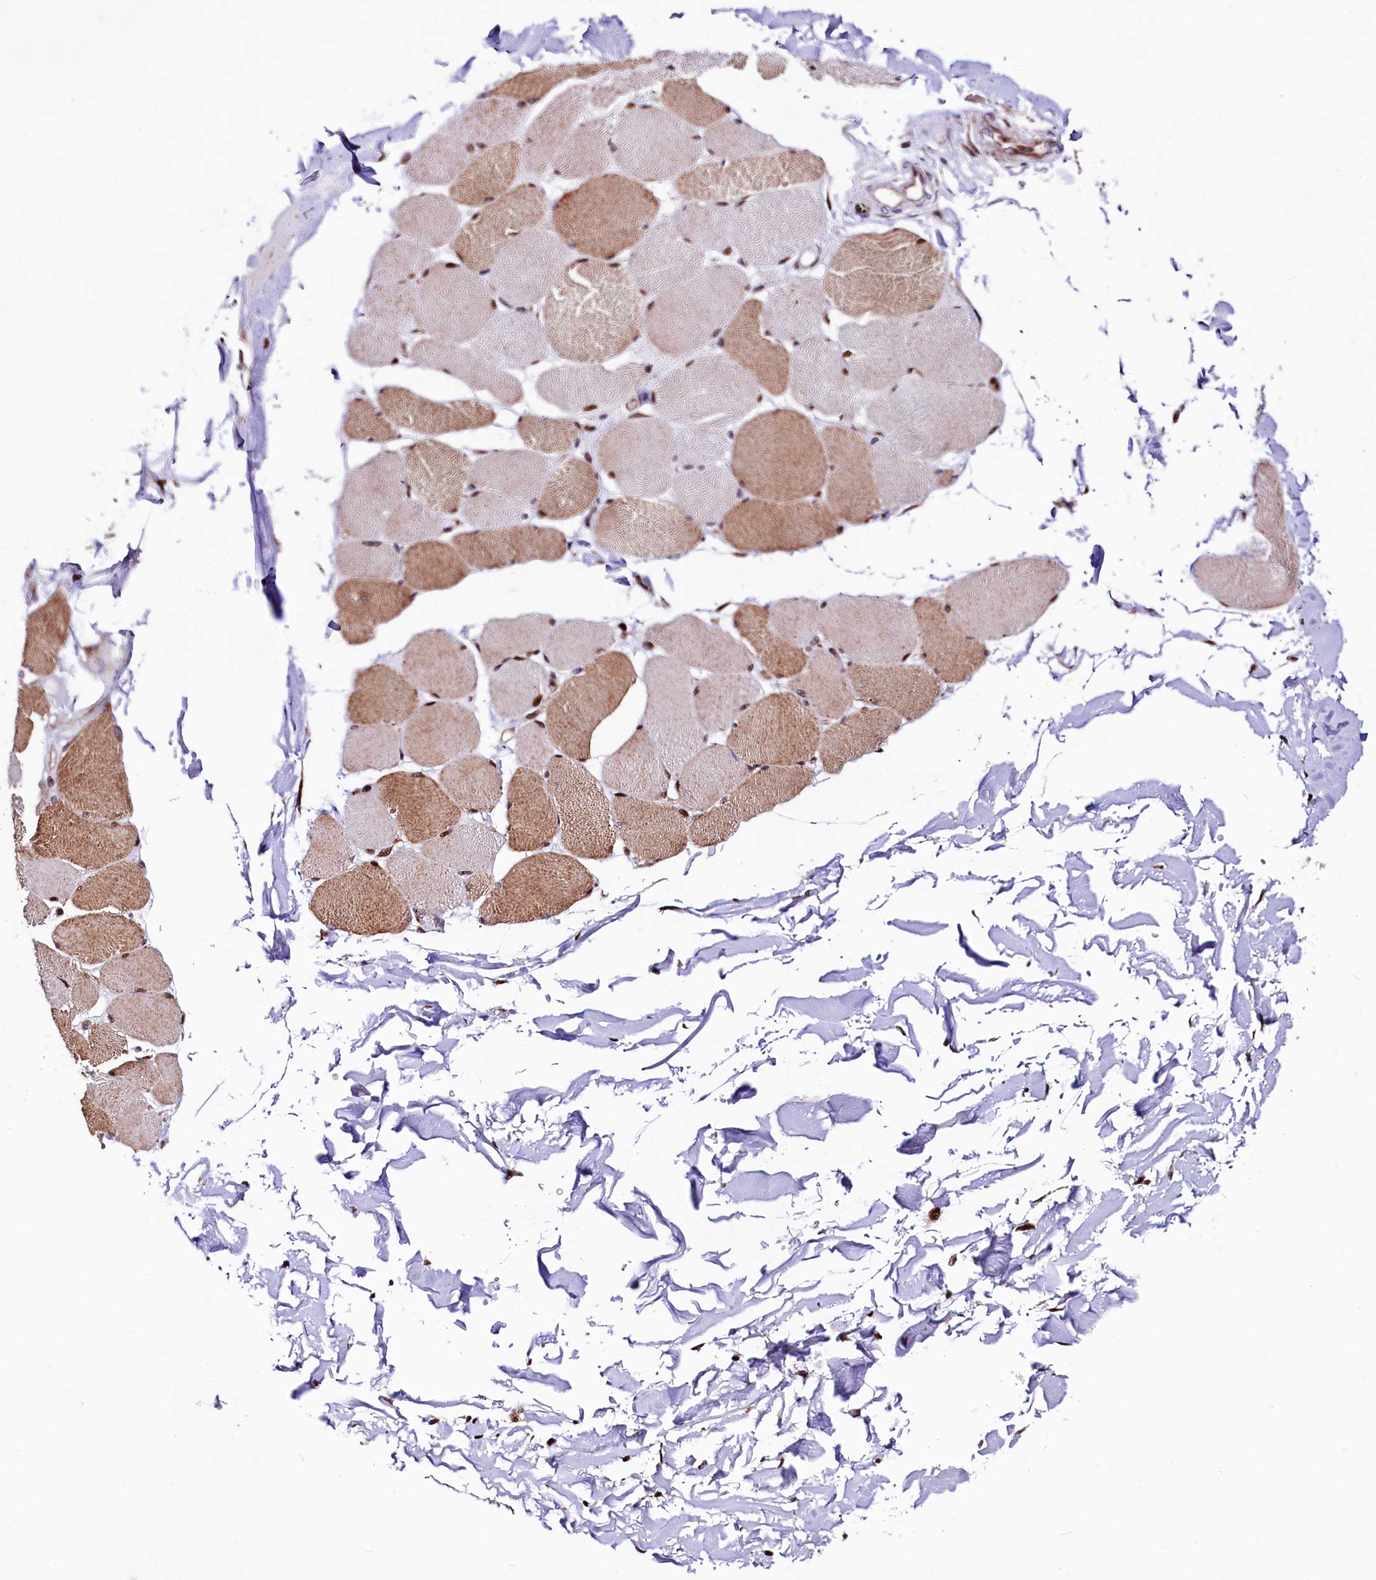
{"staining": {"intensity": "strong", "quantity": "<25%", "location": "cytoplasmic/membranous,nuclear"}, "tissue": "skeletal muscle", "cell_type": "Myocytes", "image_type": "normal", "snomed": [{"axis": "morphology", "description": "Normal tissue, NOS"}, {"axis": "topography", "description": "Skin"}, {"axis": "topography", "description": "Skeletal muscle"}], "caption": "This histopathology image exhibits immunohistochemistry staining of normal skeletal muscle, with medium strong cytoplasmic/membranous,nuclear staining in approximately <25% of myocytes.", "gene": "TRMT112", "patient": {"sex": "male", "age": 83}}